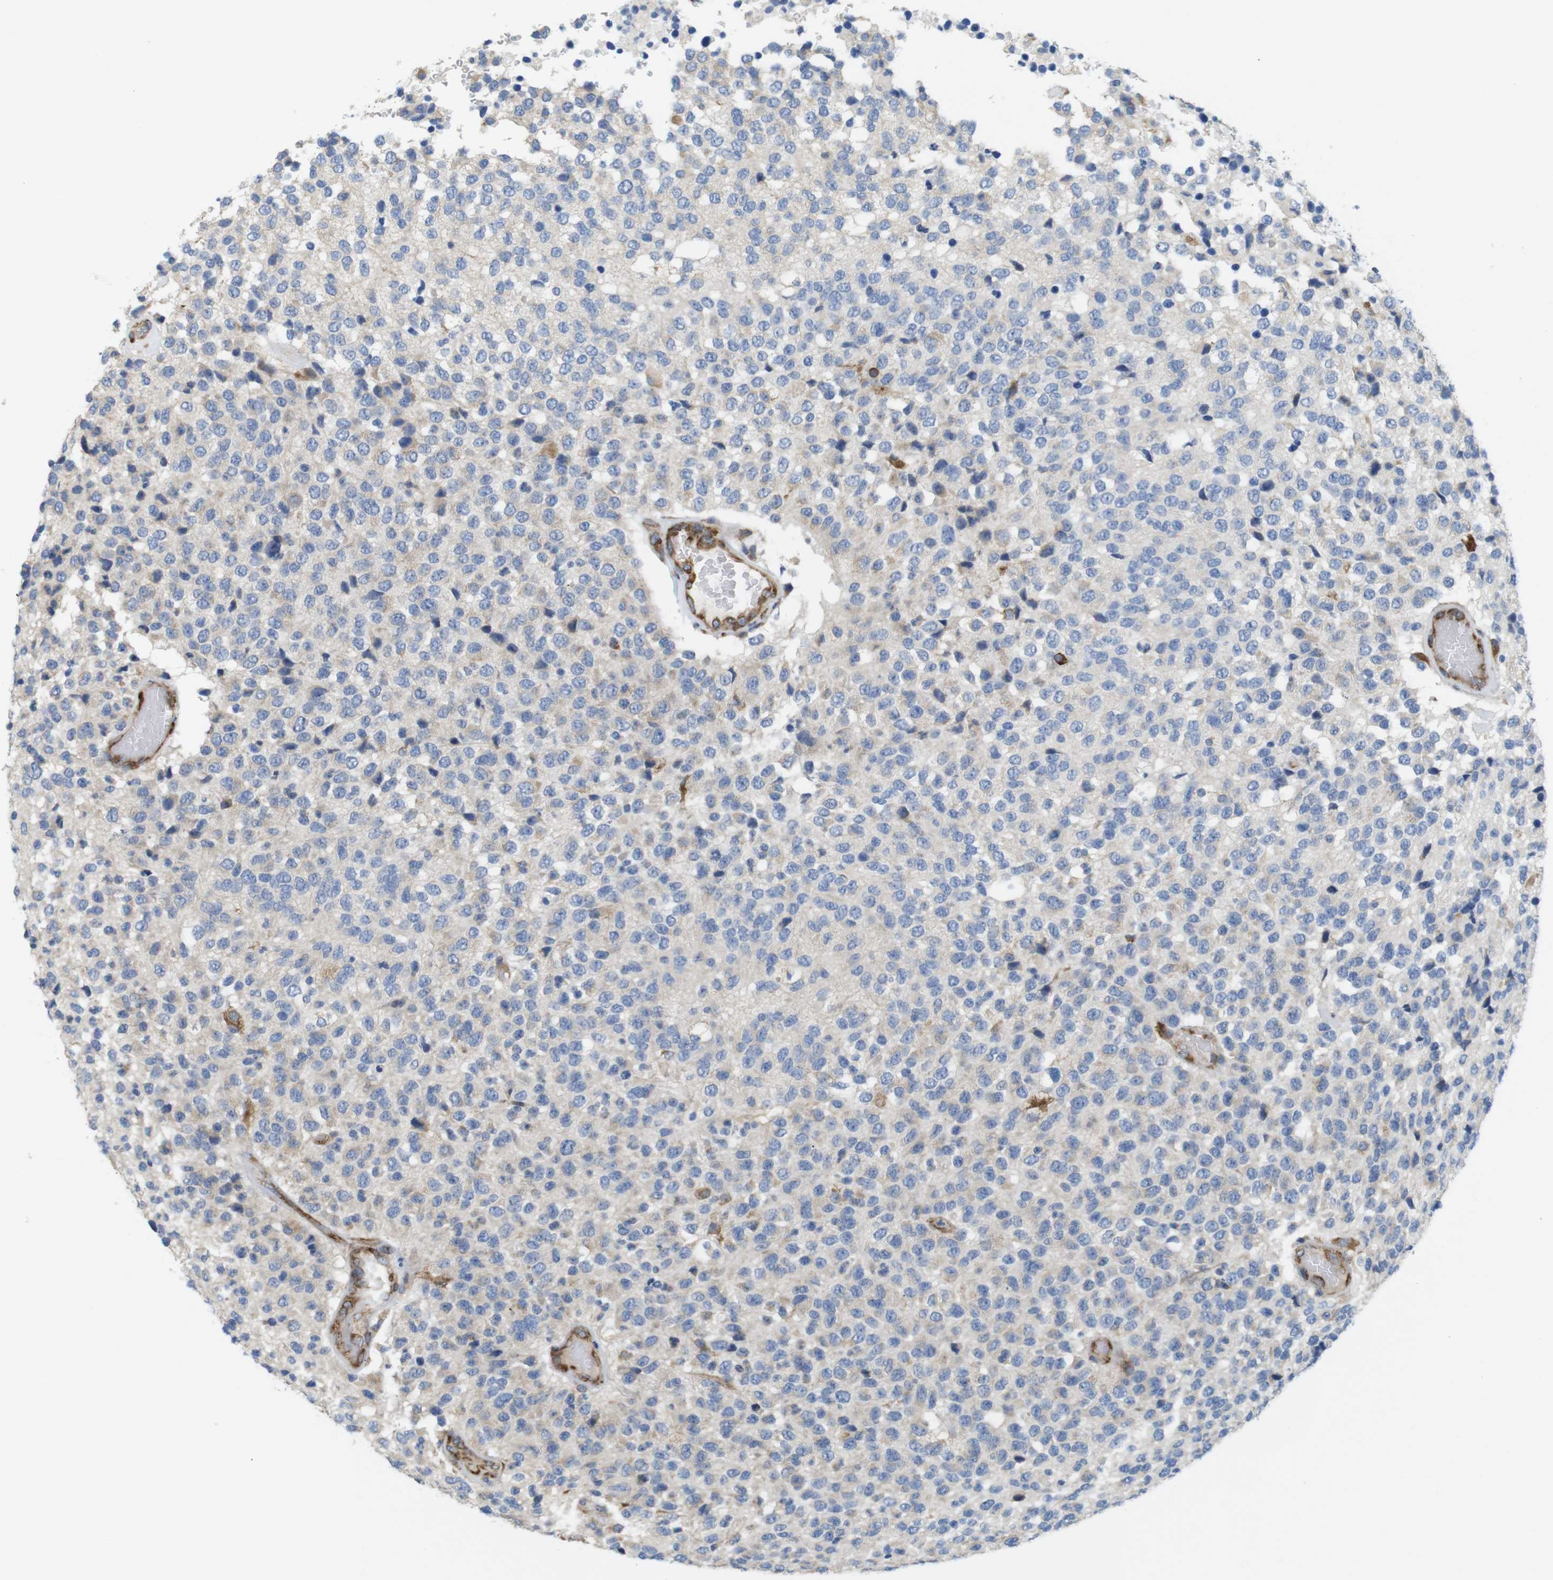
{"staining": {"intensity": "weak", "quantity": "<25%", "location": "cytoplasmic/membranous"}, "tissue": "glioma", "cell_type": "Tumor cells", "image_type": "cancer", "snomed": [{"axis": "morphology", "description": "Glioma, malignant, High grade"}, {"axis": "topography", "description": "pancreas cauda"}], "caption": "Immunohistochemistry (IHC) of malignant high-grade glioma reveals no positivity in tumor cells. The staining was performed using DAB to visualize the protein expression in brown, while the nuclei were stained in blue with hematoxylin (Magnification: 20x).", "gene": "PCNX2", "patient": {"sex": "male", "age": 60}}